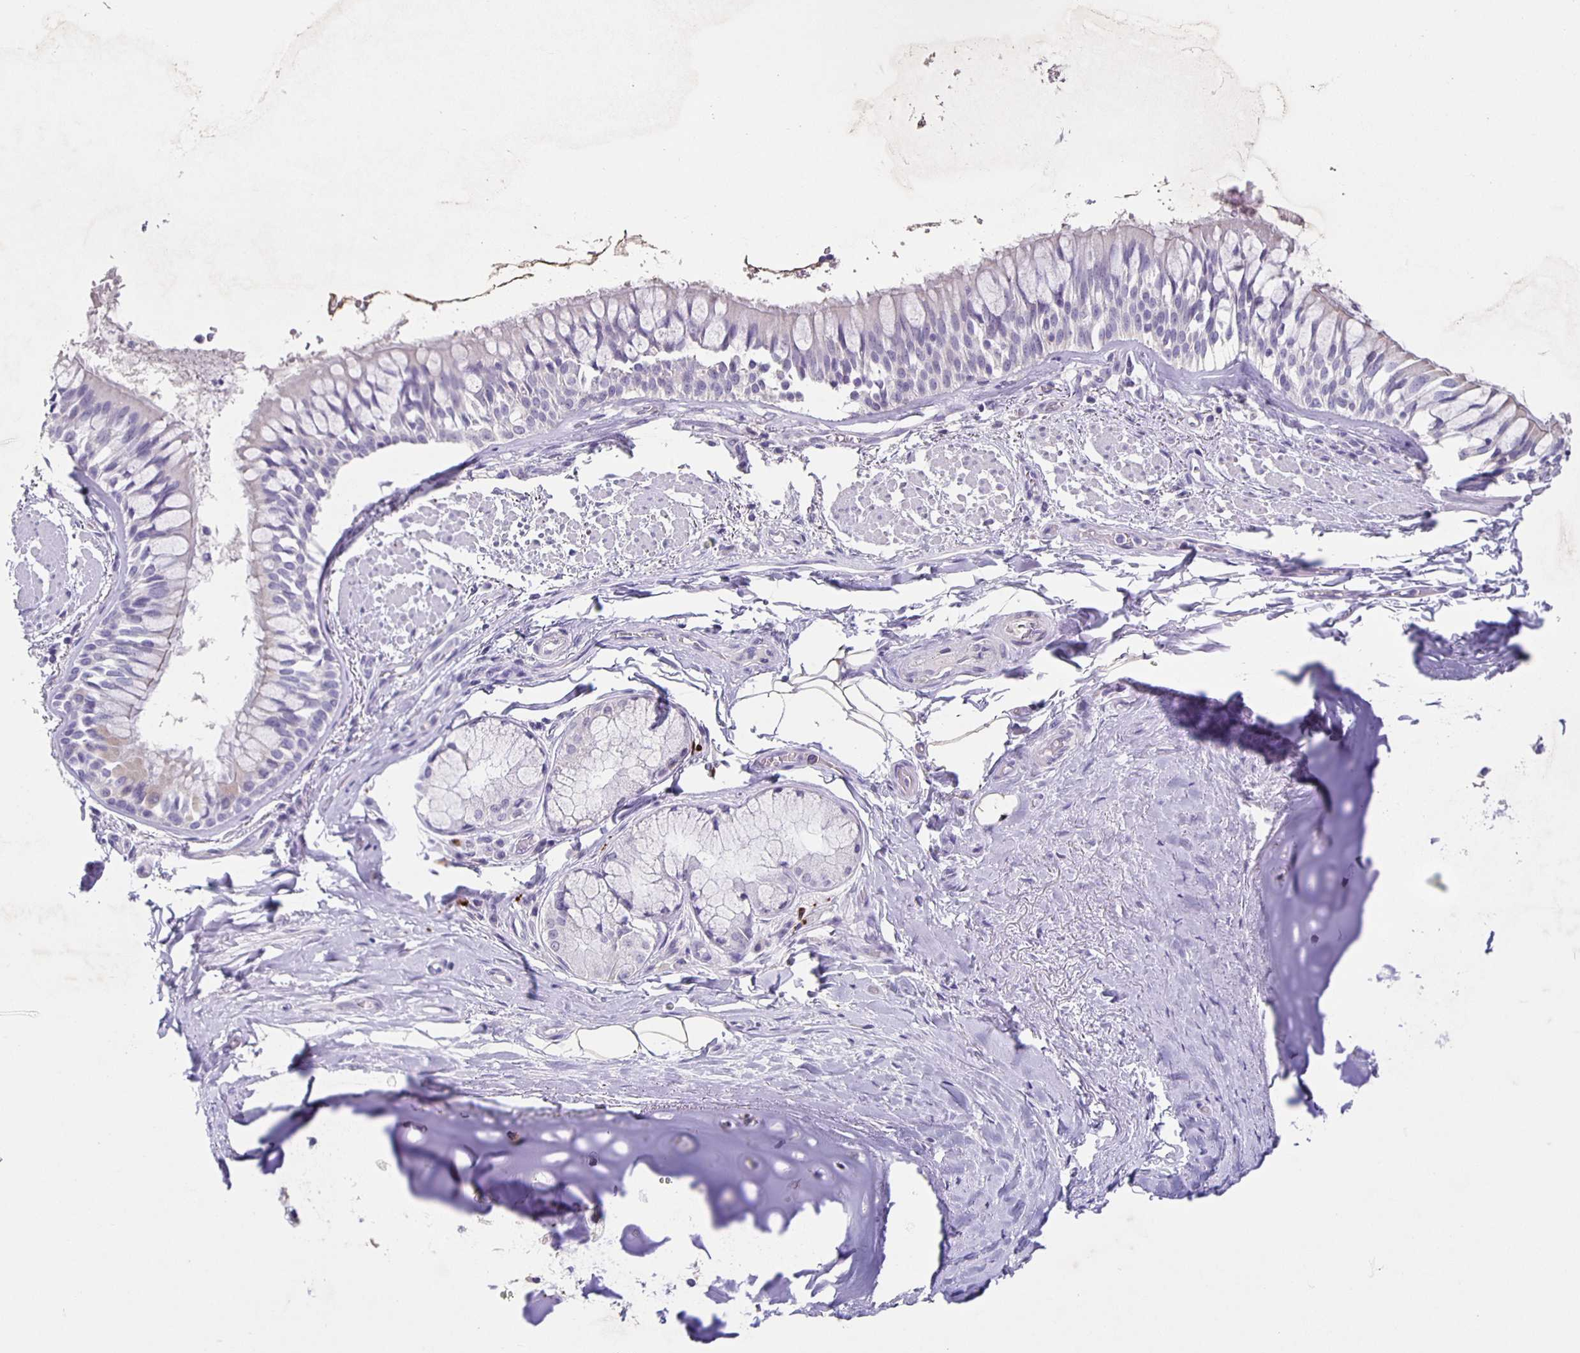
{"staining": {"intensity": "negative", "quantity": "none", "location": "none"}, "tissue": "adipose tissue", "cell_type": "Adipocytes", "image_type": "normal", "snomed": [{"axis": "morphology", "description": "Normal tissue, NOS"}, {"axis": "topography", "description": "Cartilage tissue"}, {"axis": "topography", "description": "Bronchus"}], "caption": "Immunohistochemistry histopathology image of unremarkable adipose tissue stained for a protein (brown), which reveals no expression in adipocytes.", "gene": "CARNS1", "patient": {"sex": "male", "age": 64}}